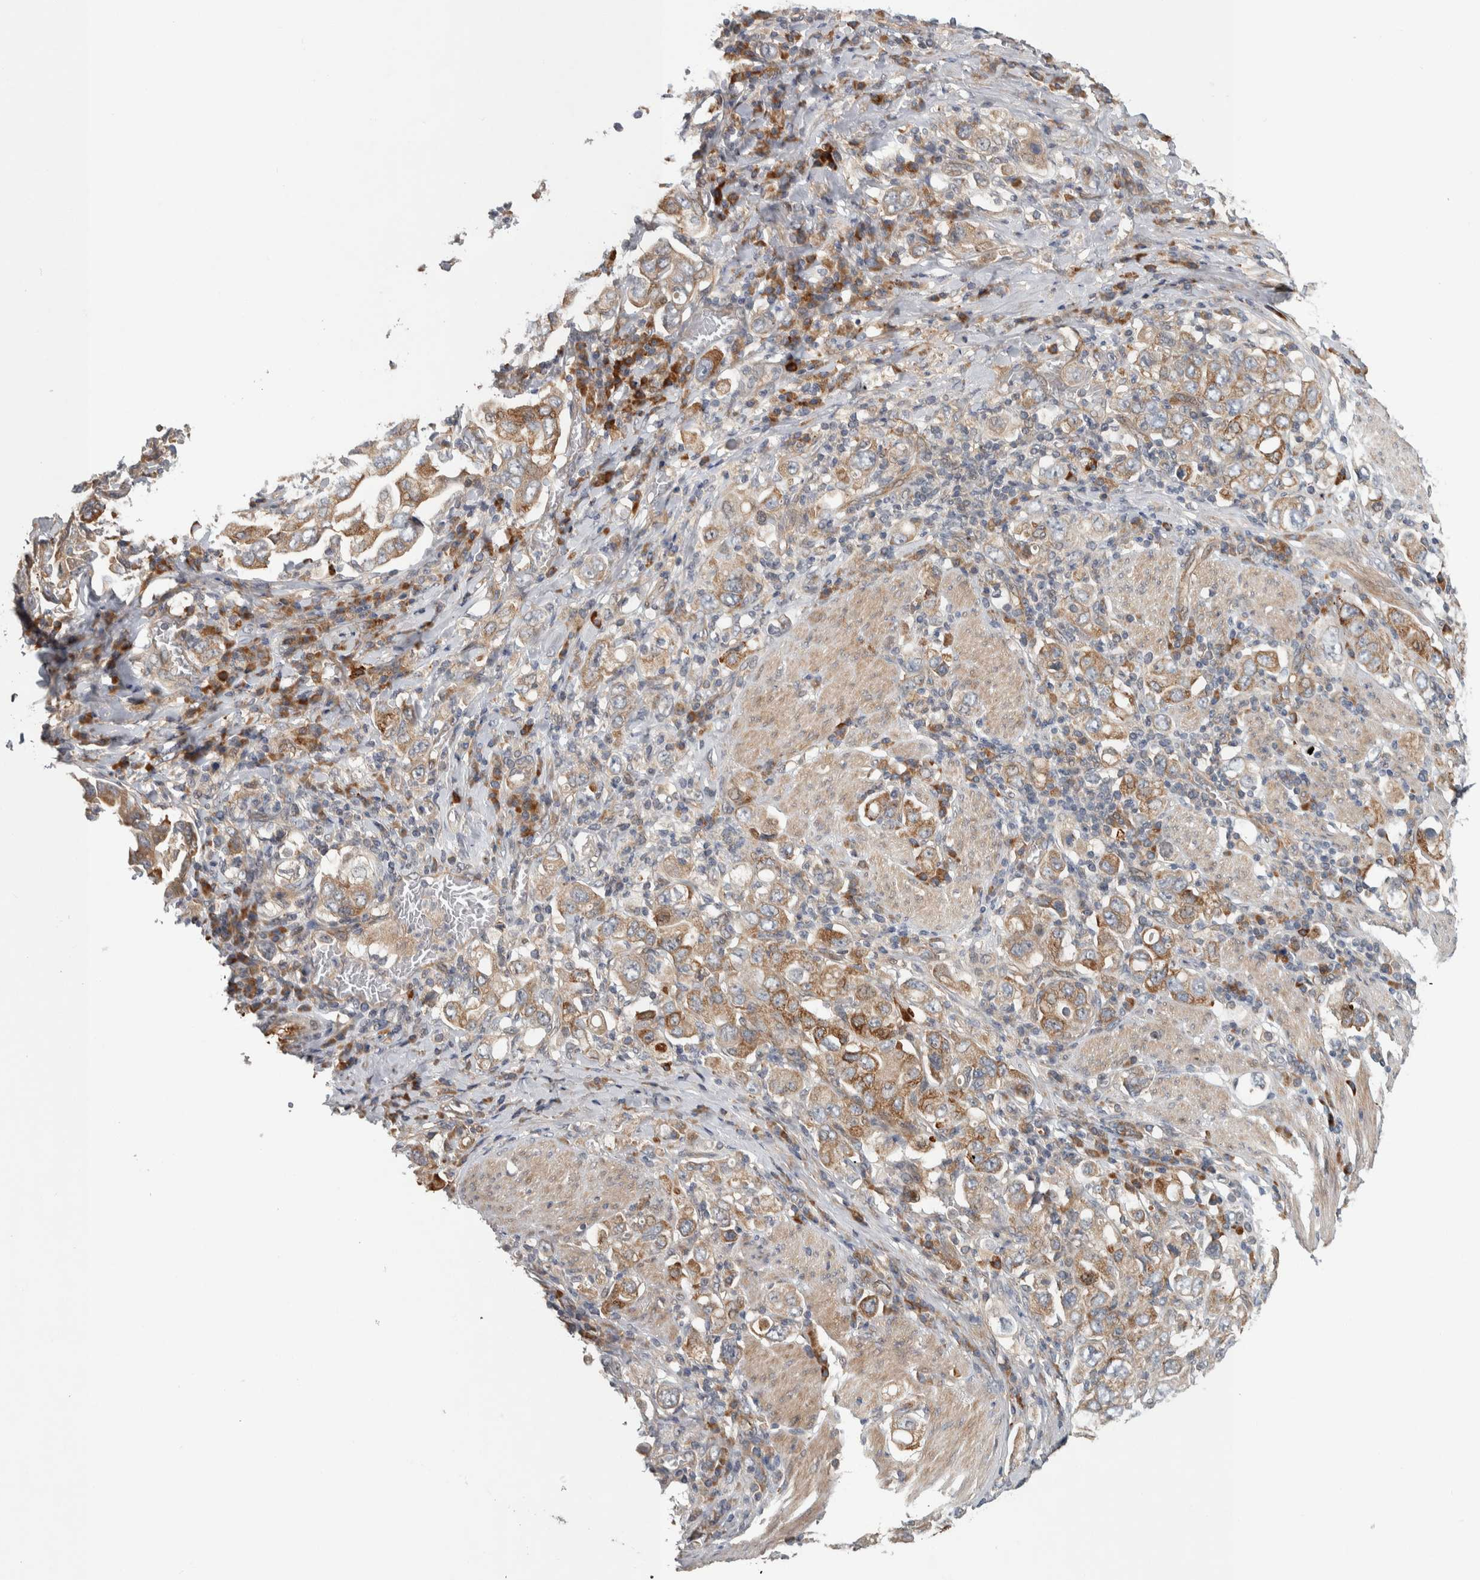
{"staining": {"intensity": "moderate", "quantity": "25%-75%", "location": "cytoplasmic/membranous"}, "tissue": "stomach cancer", "cell_type": "Tumor cells", "image_type": "cancer", "snomed": [{"axis": "morphology", "description": "Adenocarcinoma, NOS"}, {"axis": "topography", "description": "Stomach, upper"}], "caption": "Immunohistochemical staining of stomach cancer (adenocarcinoma) shows medium levels of moderate cytoplasmic/membranous staining in about 25%-75% of tumor cells. (DAB (3,3'-diaminobenzidine) = brown stain, brightfield microscopy at high magnification).", "gene": "TBC1D31", "patient": {"sex": "male", "age": 62}}